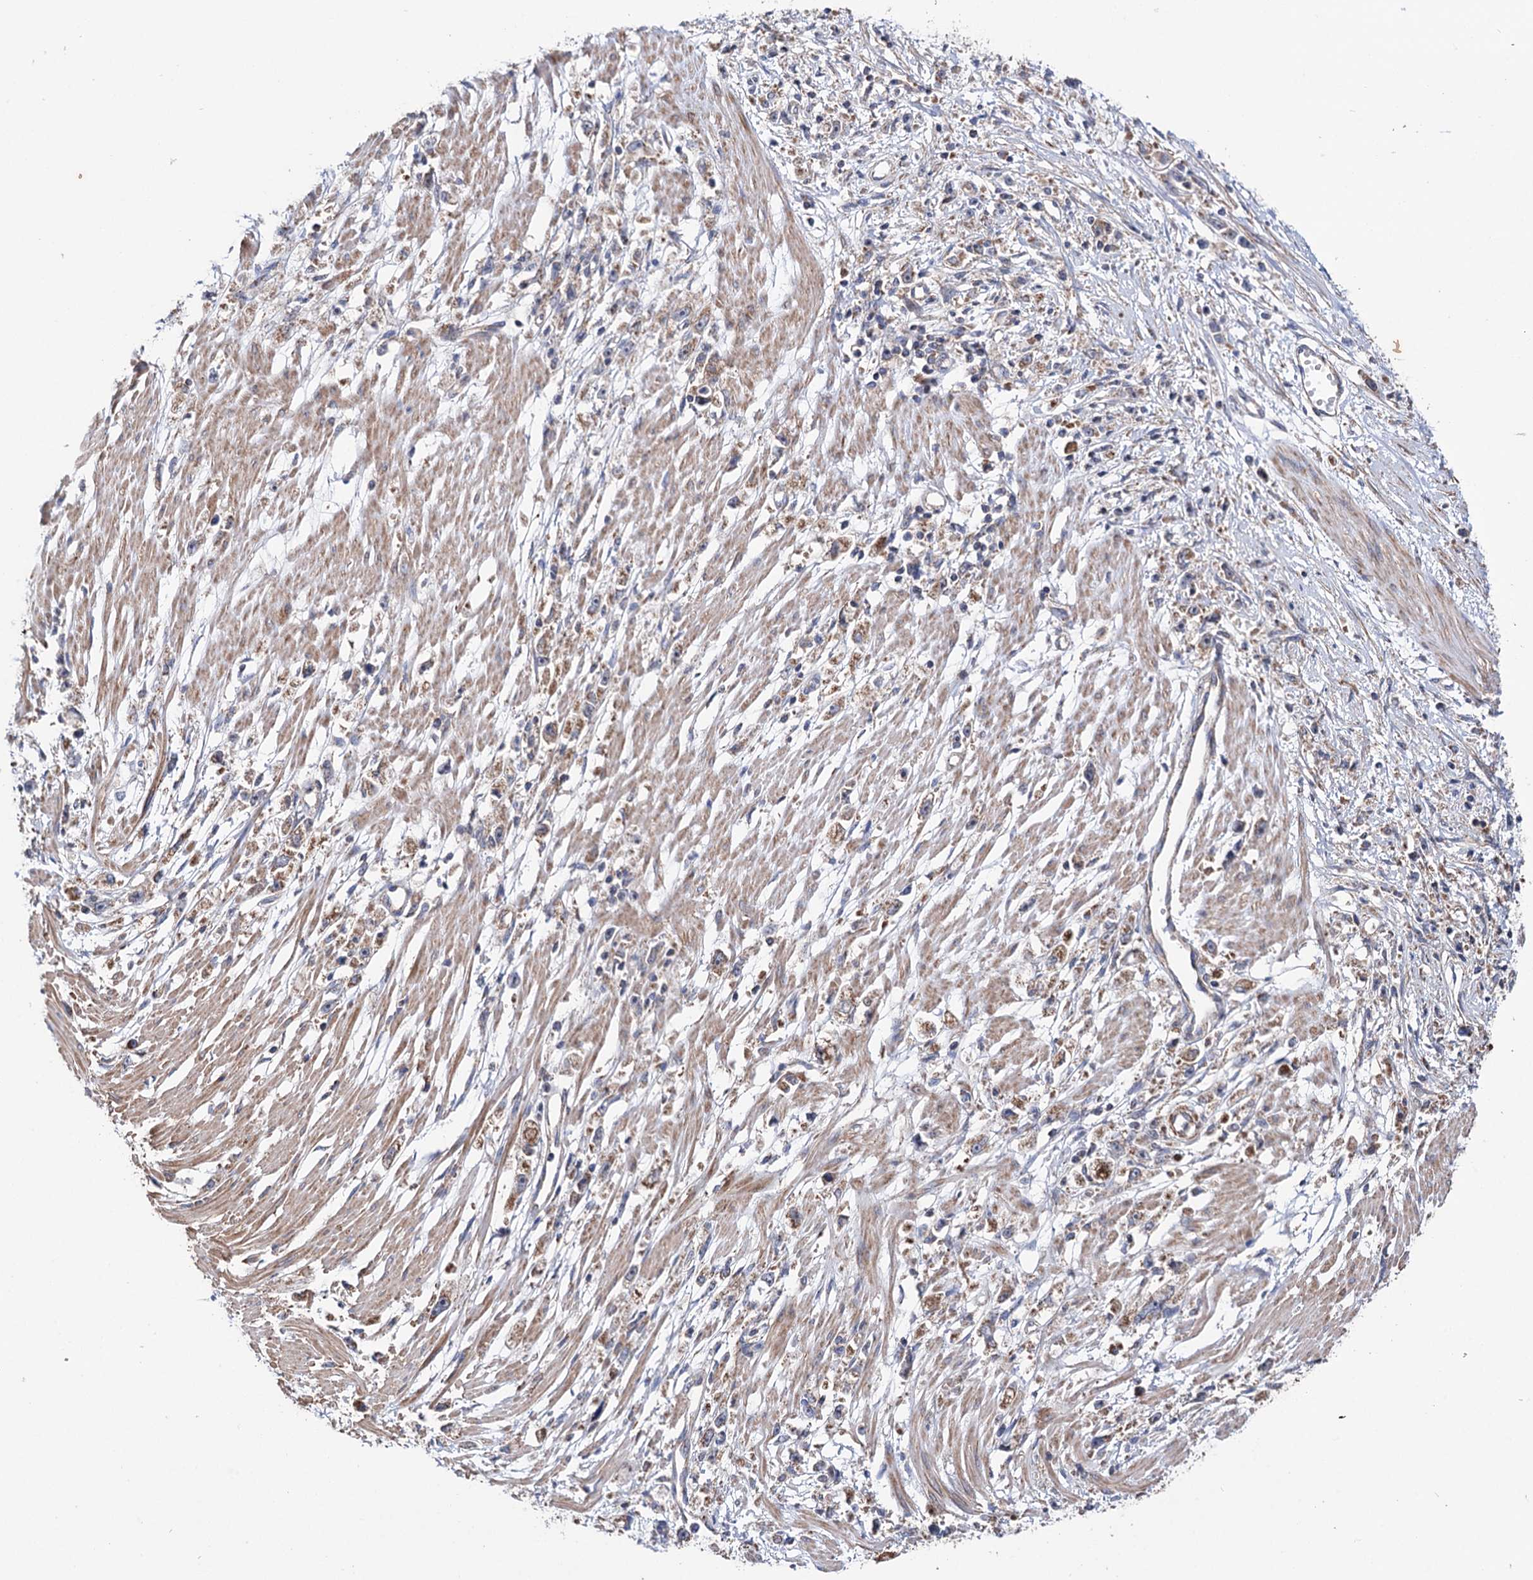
{"staining": {"intensity": "moderate", "quantity": ">75%", "location": "cytoplasmic/membranous"}, "tissue": "stomach cancer", "cell_type": "Tumor cells", "image_type": "cancer", "snomed": [{"axis": "morphology", "description": "Adenocarcinoma, NOS"}, {"axis": "topography", "description": "Stomach"}], "caption": "Immunohistochemistry (IHC) histopathology image of neoplastic tissue: human stomach adenocarcinoma stained using IHC demonstrates medium levels of moderate protein expression localized specifically in the cytoplasmic/membranous of tumor cells, appearing as a cytoplasmic/membranous brown color.", "gene": "SUCLA2", "patient": {"sex": "female", "age": 59}}